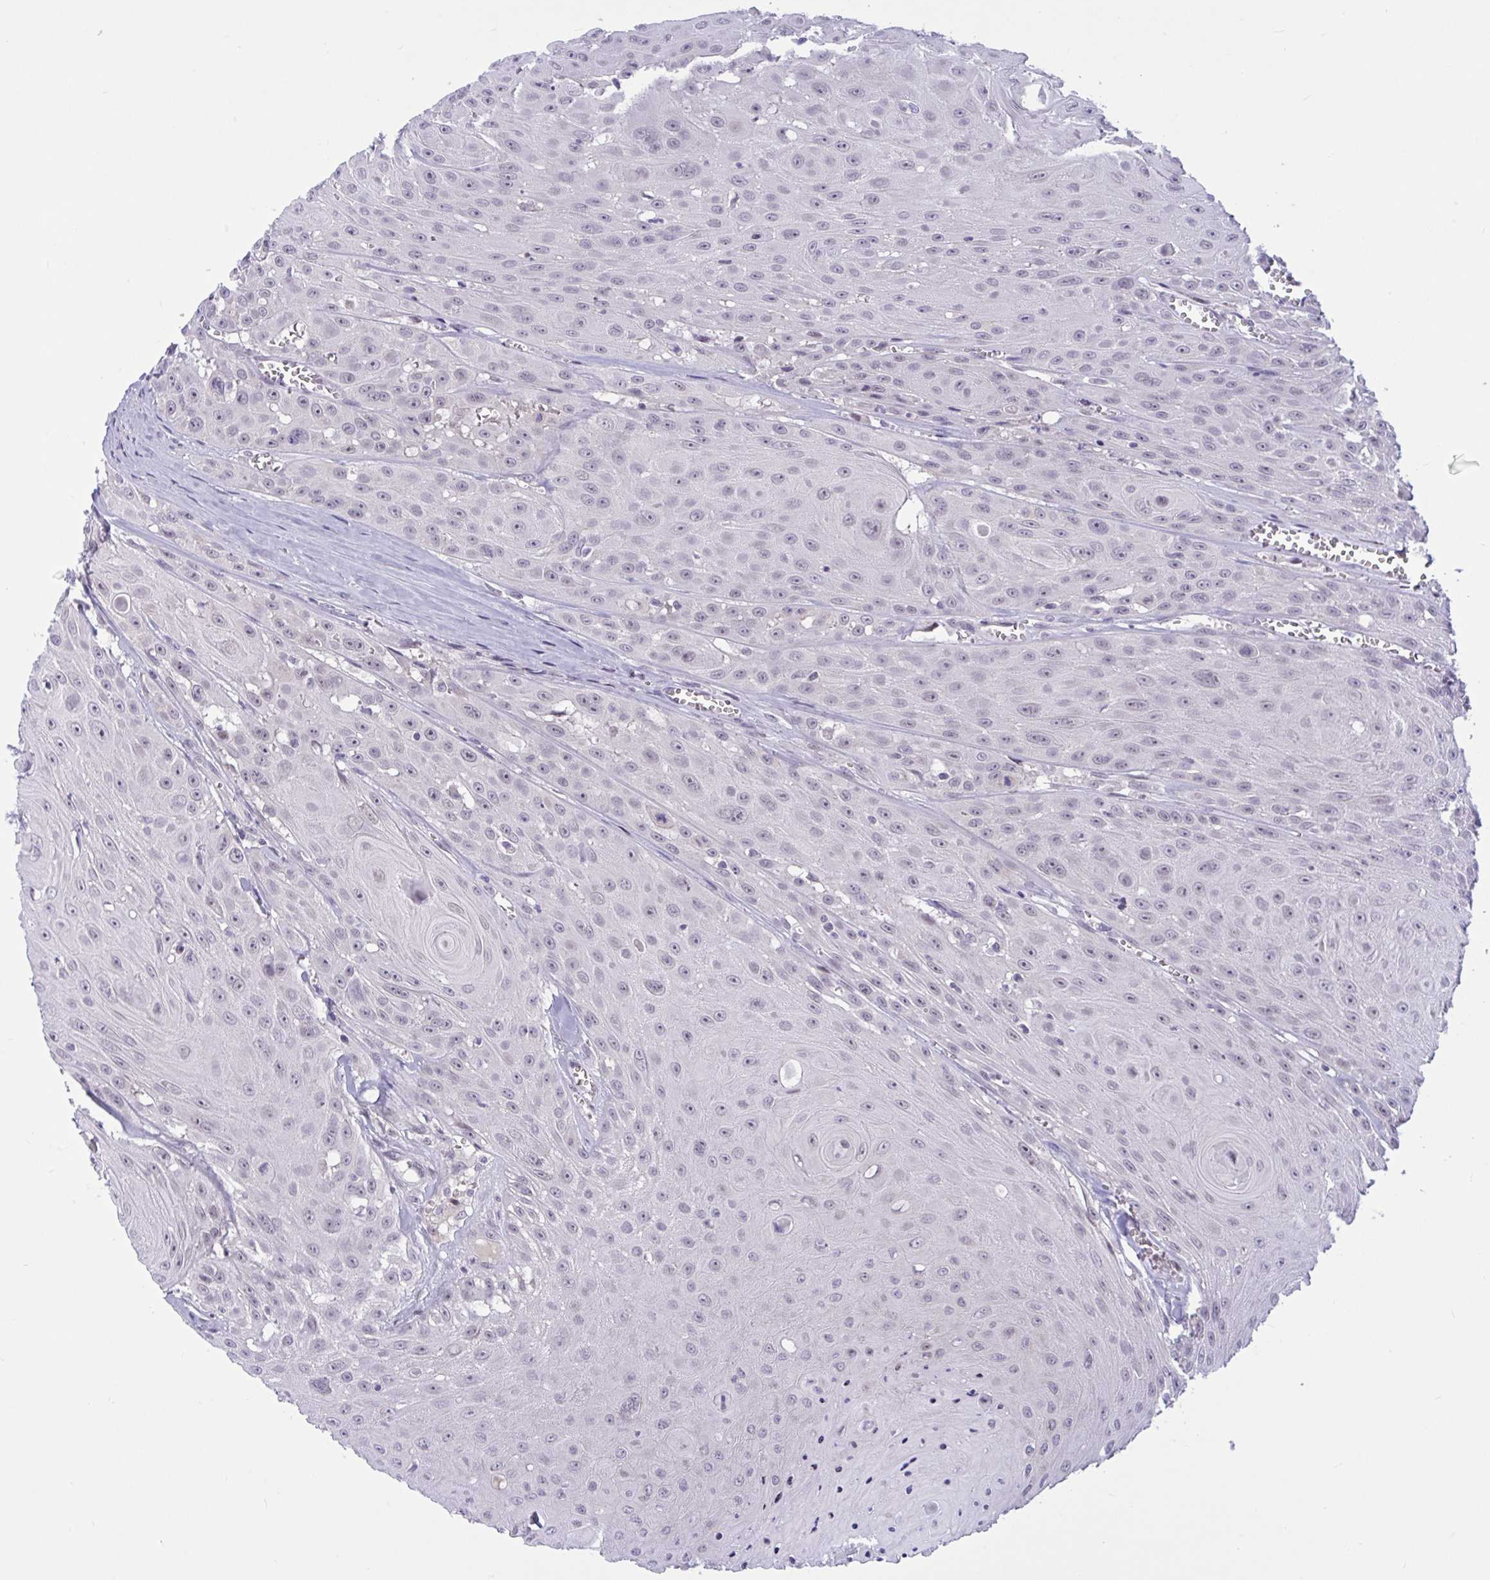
{"staining": {"intensity": "negative", "quantity": "none", "location": "none"}, "tissue": "head and neck cancer", "cell_type": "Tumor cells", "image_type": "cancer", "snomed": [{"axis": "morphology", "description": "Squamous cell carcinoma, NOS"}, {"axis": "topography", "description": "Oral tissue"}, {"axis": "topography", "description": "Head-Neck"}], "caption": "Tumor cells are negative for brown protein staining in squamous cell carcinoma (head and neck).", "gene": "CNGB3", "patient": {"sex": "male", "age": 81}}